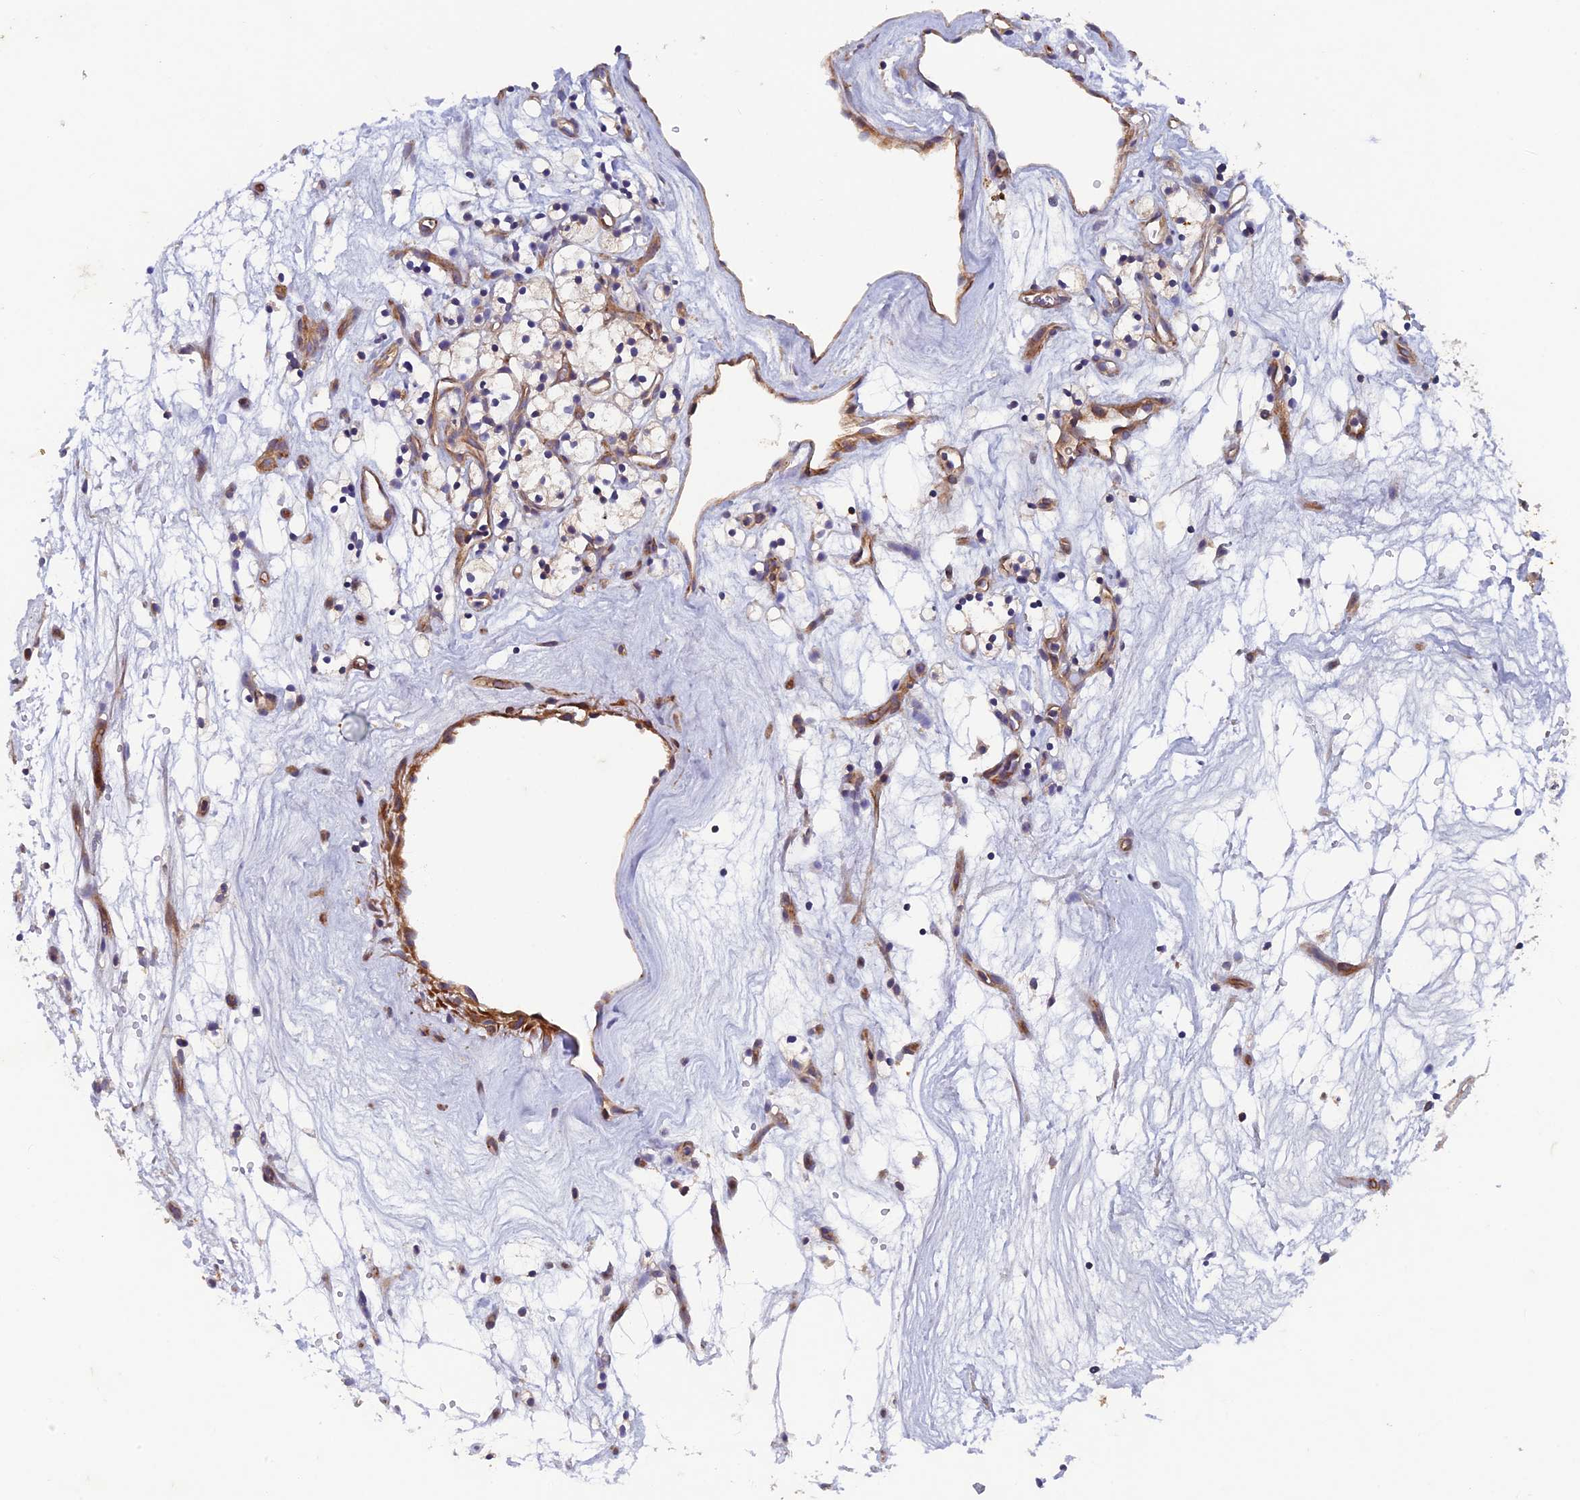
{"staining": {"intensity": "weak", "quantity": "<25%", "location": "cytoplasmic/membranous"}, "tissue": "renal cancer", "cell_type": "Tumor cells", "image_type": "cancer", "snomed": [{"axis": "morphology", "description": "Adenocarcinoma, NOS"}, {"axis": "topography", "description": "Kidney"}], "caption": "Renal cancer (adenocarcinoma) was stained to show a protein in brown. There is no significant positivity in tumor cells. The staining was performed using DAB (3,3'-diaminobenzidine) to visualize the protein expression in brown, while the nuclei were stained in blue with hematoxylin (Magnification: 20x).", "gene": "NCAPG", "patient": {"sex": "female", "age": 57}}